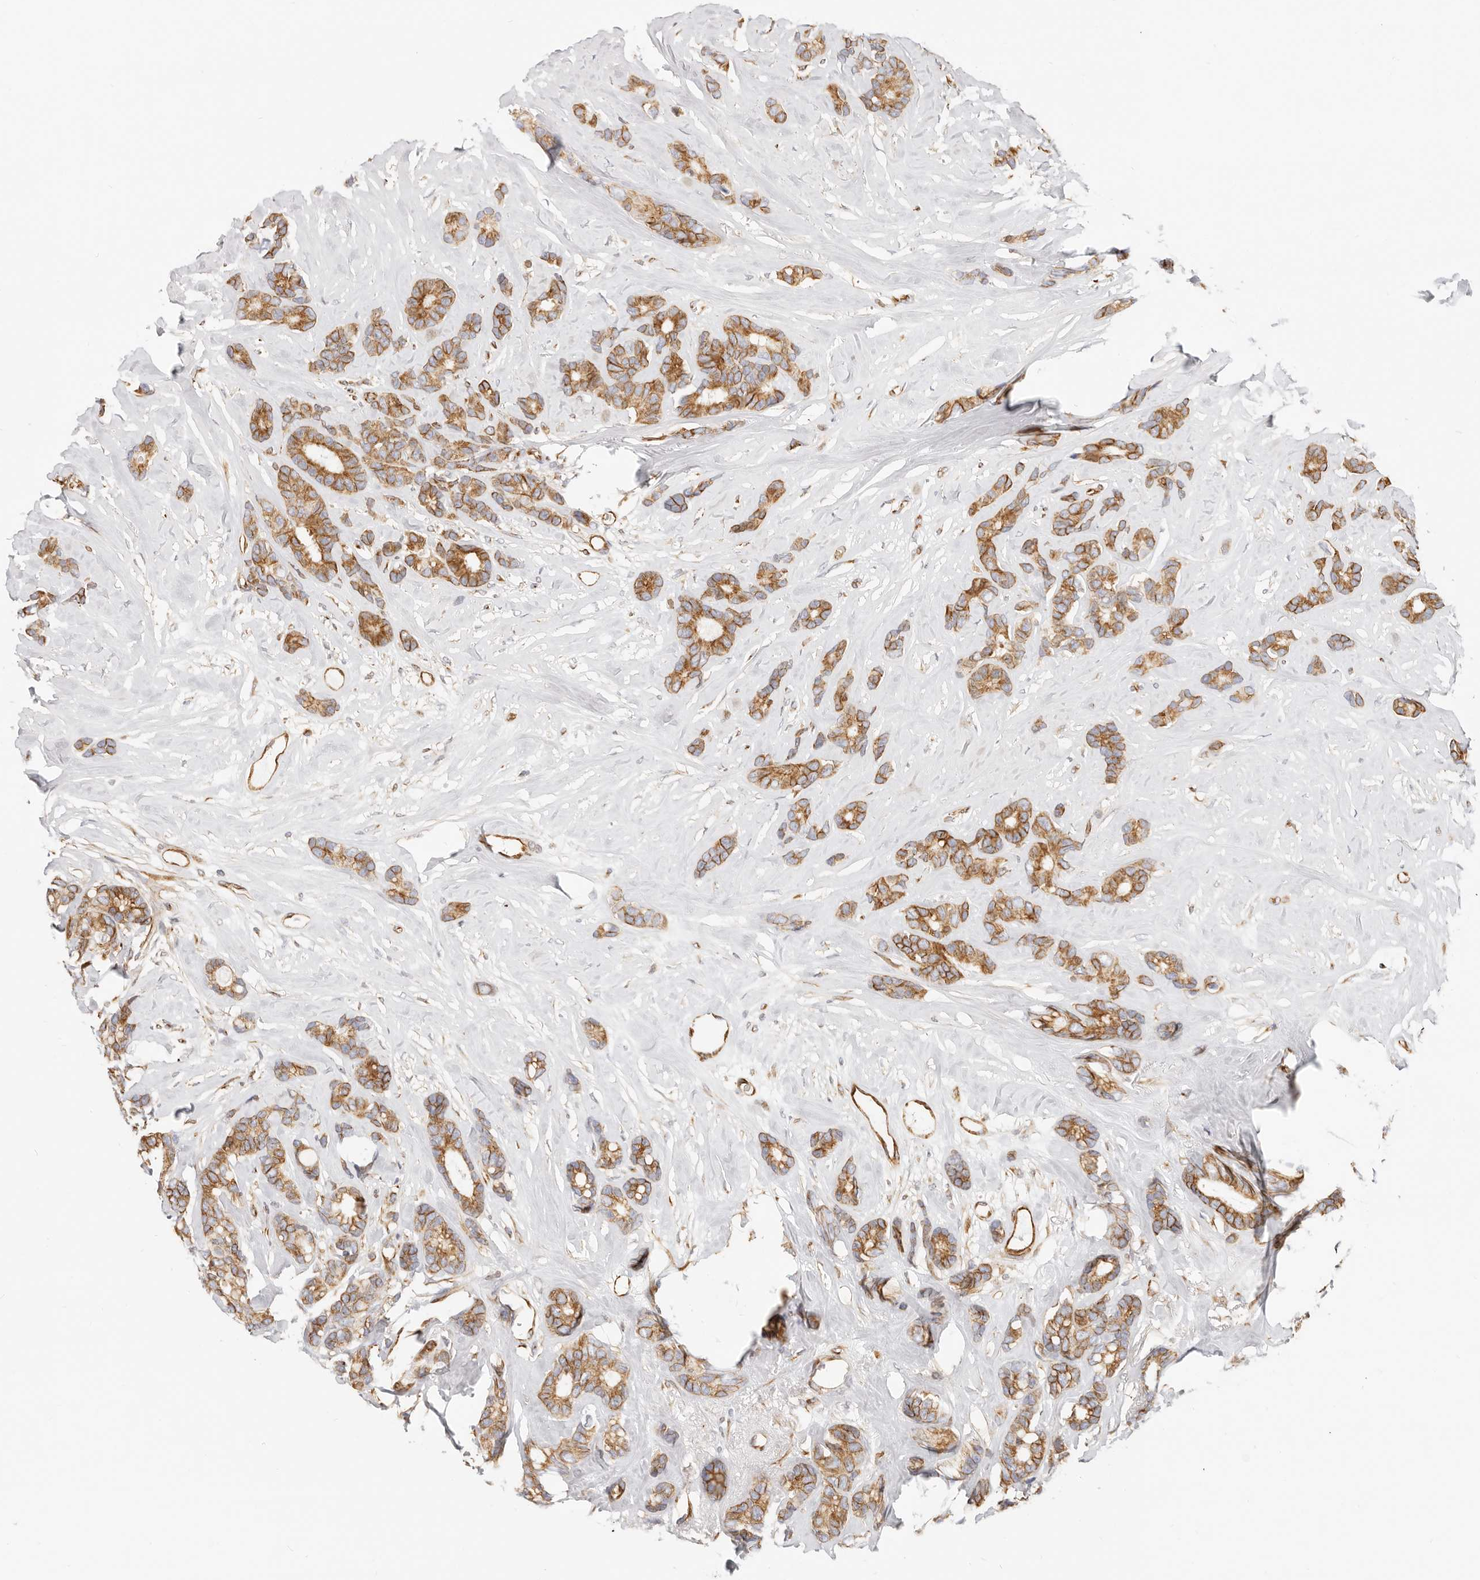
{"staining": {"intensity": "moderate", "quantity": ">75%", "location": "cytoplasmic/membranous"}, "tissue": "breast cancer", "cell_type": "Tumor cells", "image_type": "cancer", "snomed": [{"axis": "morphology", "description": "Duct carcinoma"}, {"axis": "topography", "description": "Breast"}], "caption": "A histopathology image of breast cancer stained for a protein demonstrates moderate cytoplasmic/membranous brown staining in tumor cells. (IHC, brightfield microscopy, high magnification).", "gene": "DTNBP1", "patient": {"sex": "female", "age": 87}}